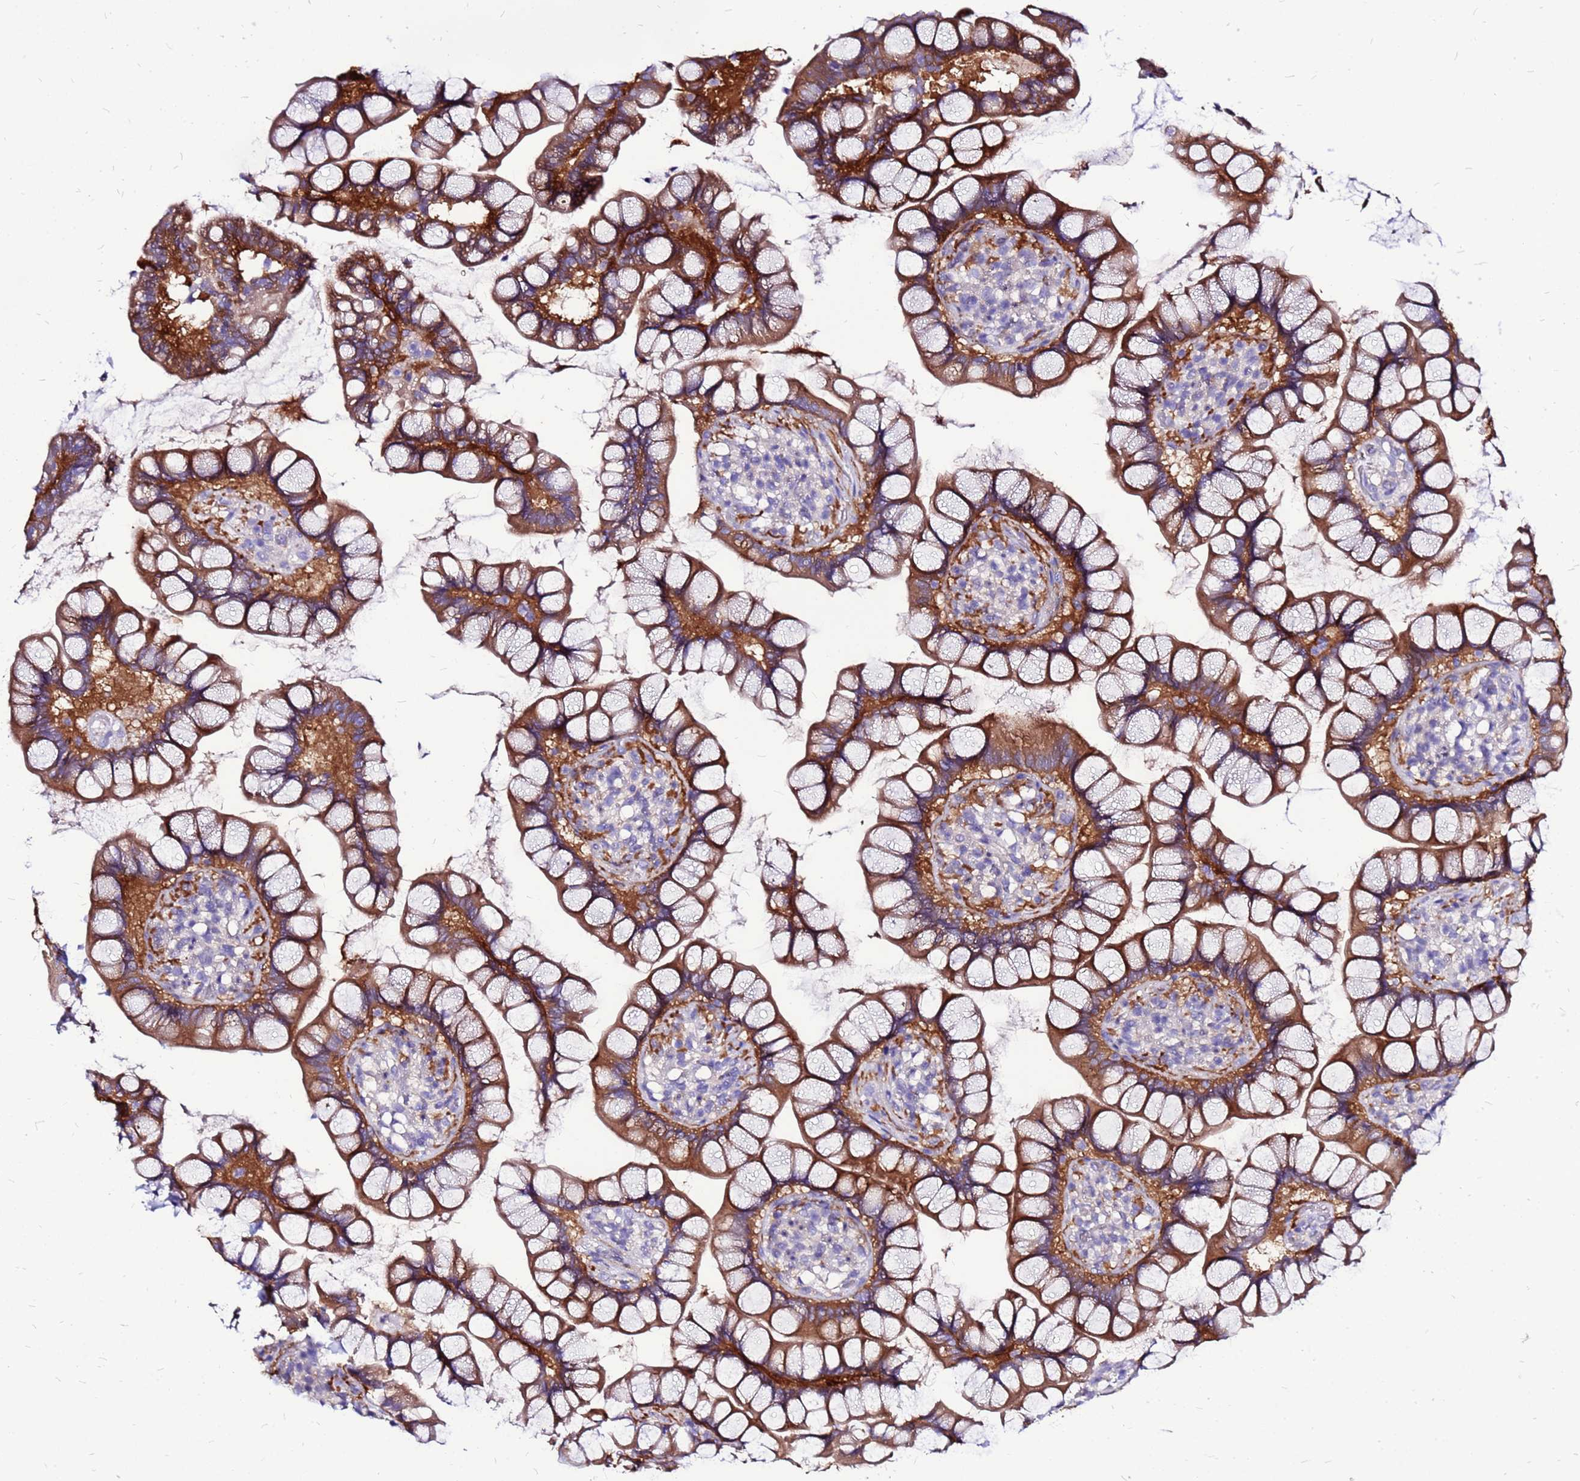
{"staining": {"intensity": "moderate", "quantity": ">75%", "location": "cytoplasmic/membranous"}, "tissue": "small intestine", "cell_type": "Glandular cells", "image_type": "normal", "snomed": [{"axis": "morphology", "description": "Normal tissue, NOS"}, {"axis": "topography", "description": "Small intestine"}], "caption": "DAB immunohistochemical staining of normal human small intestine exhibits moderate cytoplasmic/membranous protein positivity in about >75% of glandular cells. (Brightfield microscopy of DAB IHC at high magnification).", "gene": "ARHGEF35", "patient": {"sex": "male", "age": 70}}